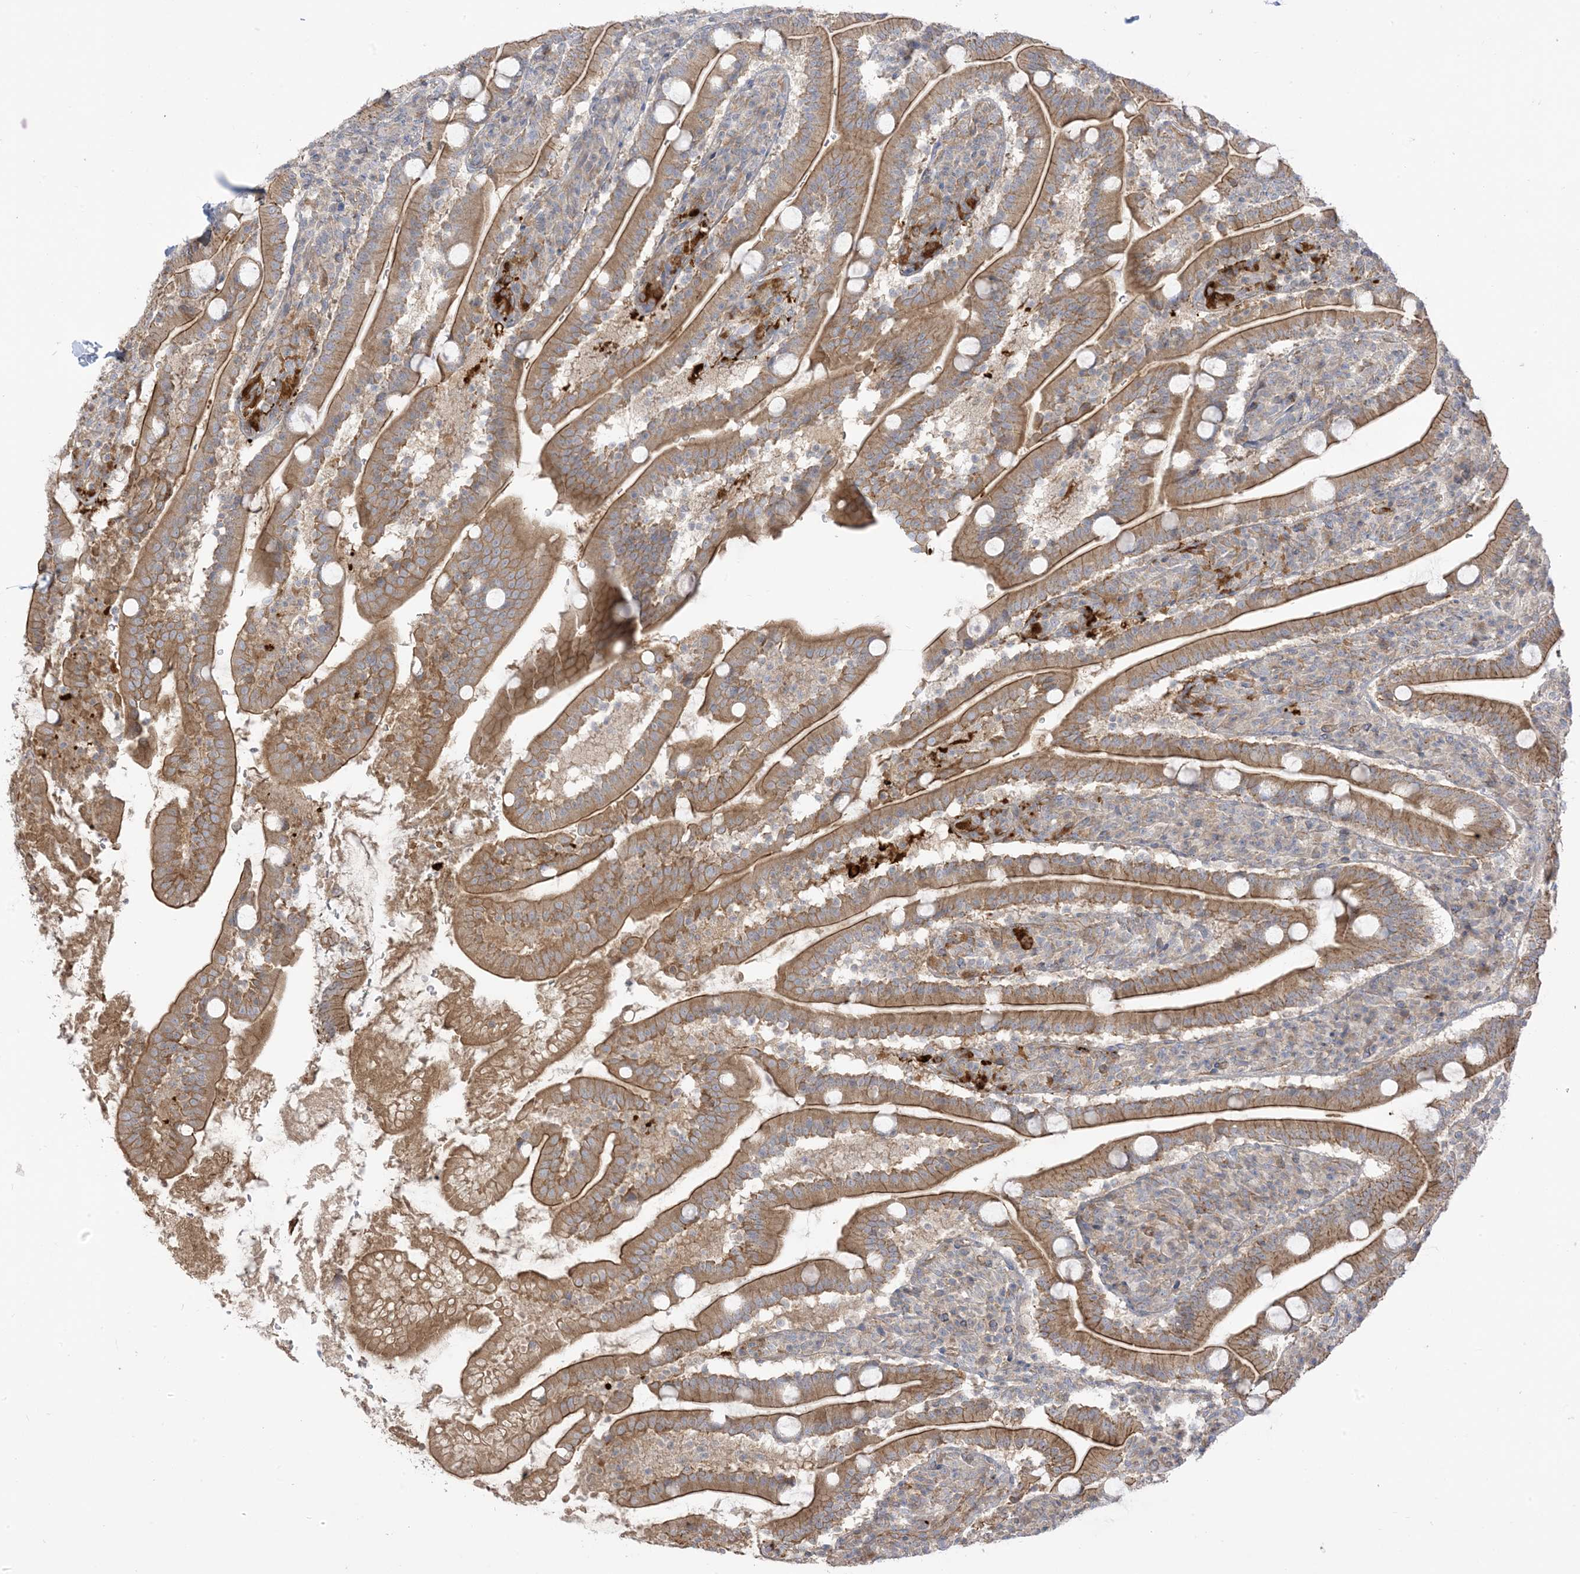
{"staining": {"intensity": "moderate", "quantity": ">75%", "location": "cytoplasmic/membranous"}, "tissue": "duodenum", "cell_type": "Glandular cells", "image_type": "normal", "snomed": [{"axis": "morphology", "description": "Normal tissue, NOS"}, {"axis": "topography", "description": "Duodenum"}], "caption": "Immunohistochemistry photomicrograph of unremarkable duodenum: duodenum stained using IHC demonstrates medium levels of moderate protein expression localized specifically in the cytoplasmic/membranous of glandular cells, appearing as a cytoplasmic/membranous brown color.", "gene": "ICMT", "patient": {"sex": "male", "age": 35}}